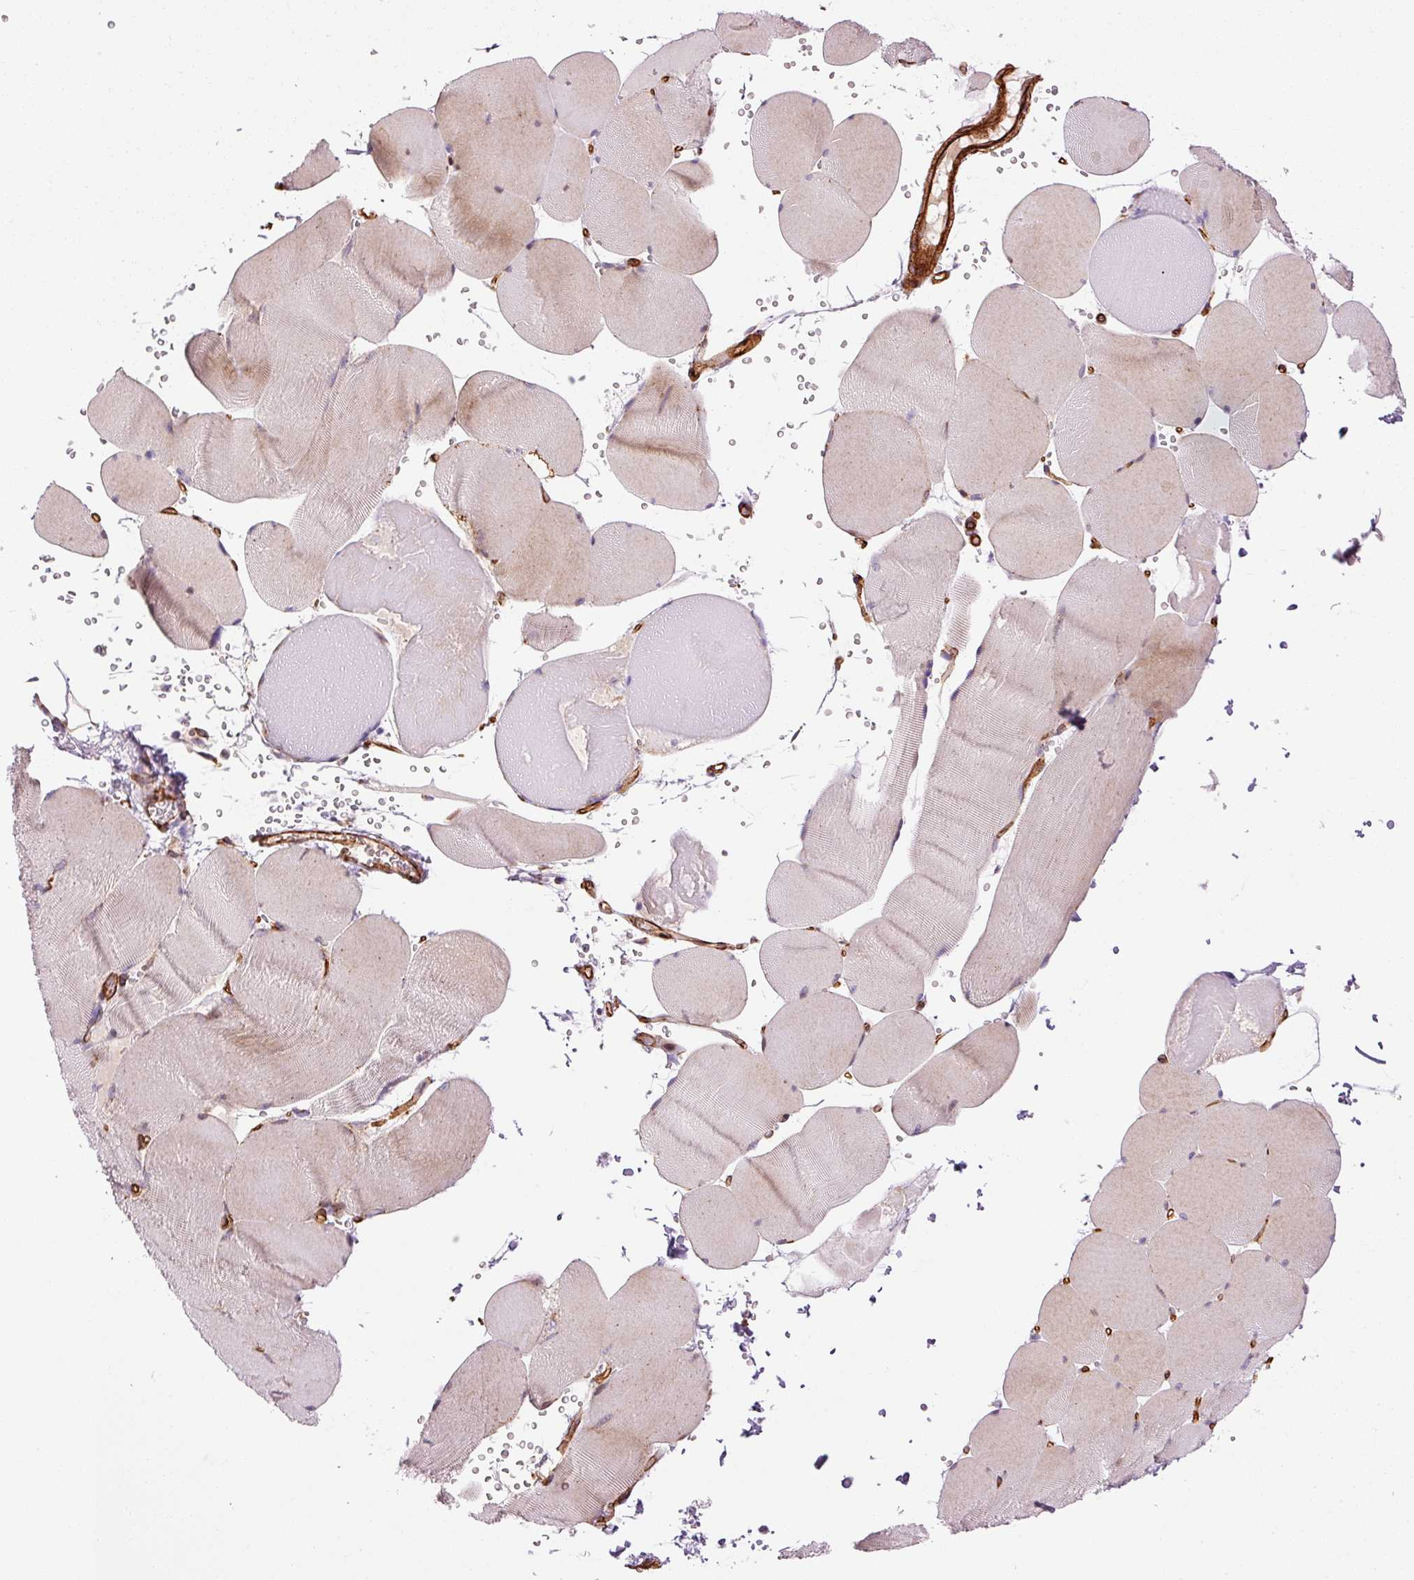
{"staining": {"intensity": "weak", "quantity": "25%-75%", "location": "cytoplasmic/membranous,nuclear"}, "tissue": "skeletal muscle", "cell_type": "Myocytes", "image_type": "normal", "snomed": [{"axis": "morphology", "description": "Normal tissue, NOS"}, {"axis": "topography", "description": "Skeletal muscle"}, {"axis": "topography", "description": "Head-Neck"}], "caption": "Immunohistochemical staining of unremarkable human skeletal muscle exhibits 25%-75% levels of weak cytoplasmic/membranous,nuclear protein positivity in about 25%-75% of myocytes. The staining was performed using DAB (3,3'-diaminobenzidine), with brown indicating positive protein expression. Nuclei are stained blue with hematoxylin.", "gene": "LIMK2", "patient": {"sex": "male", "age": 66}}